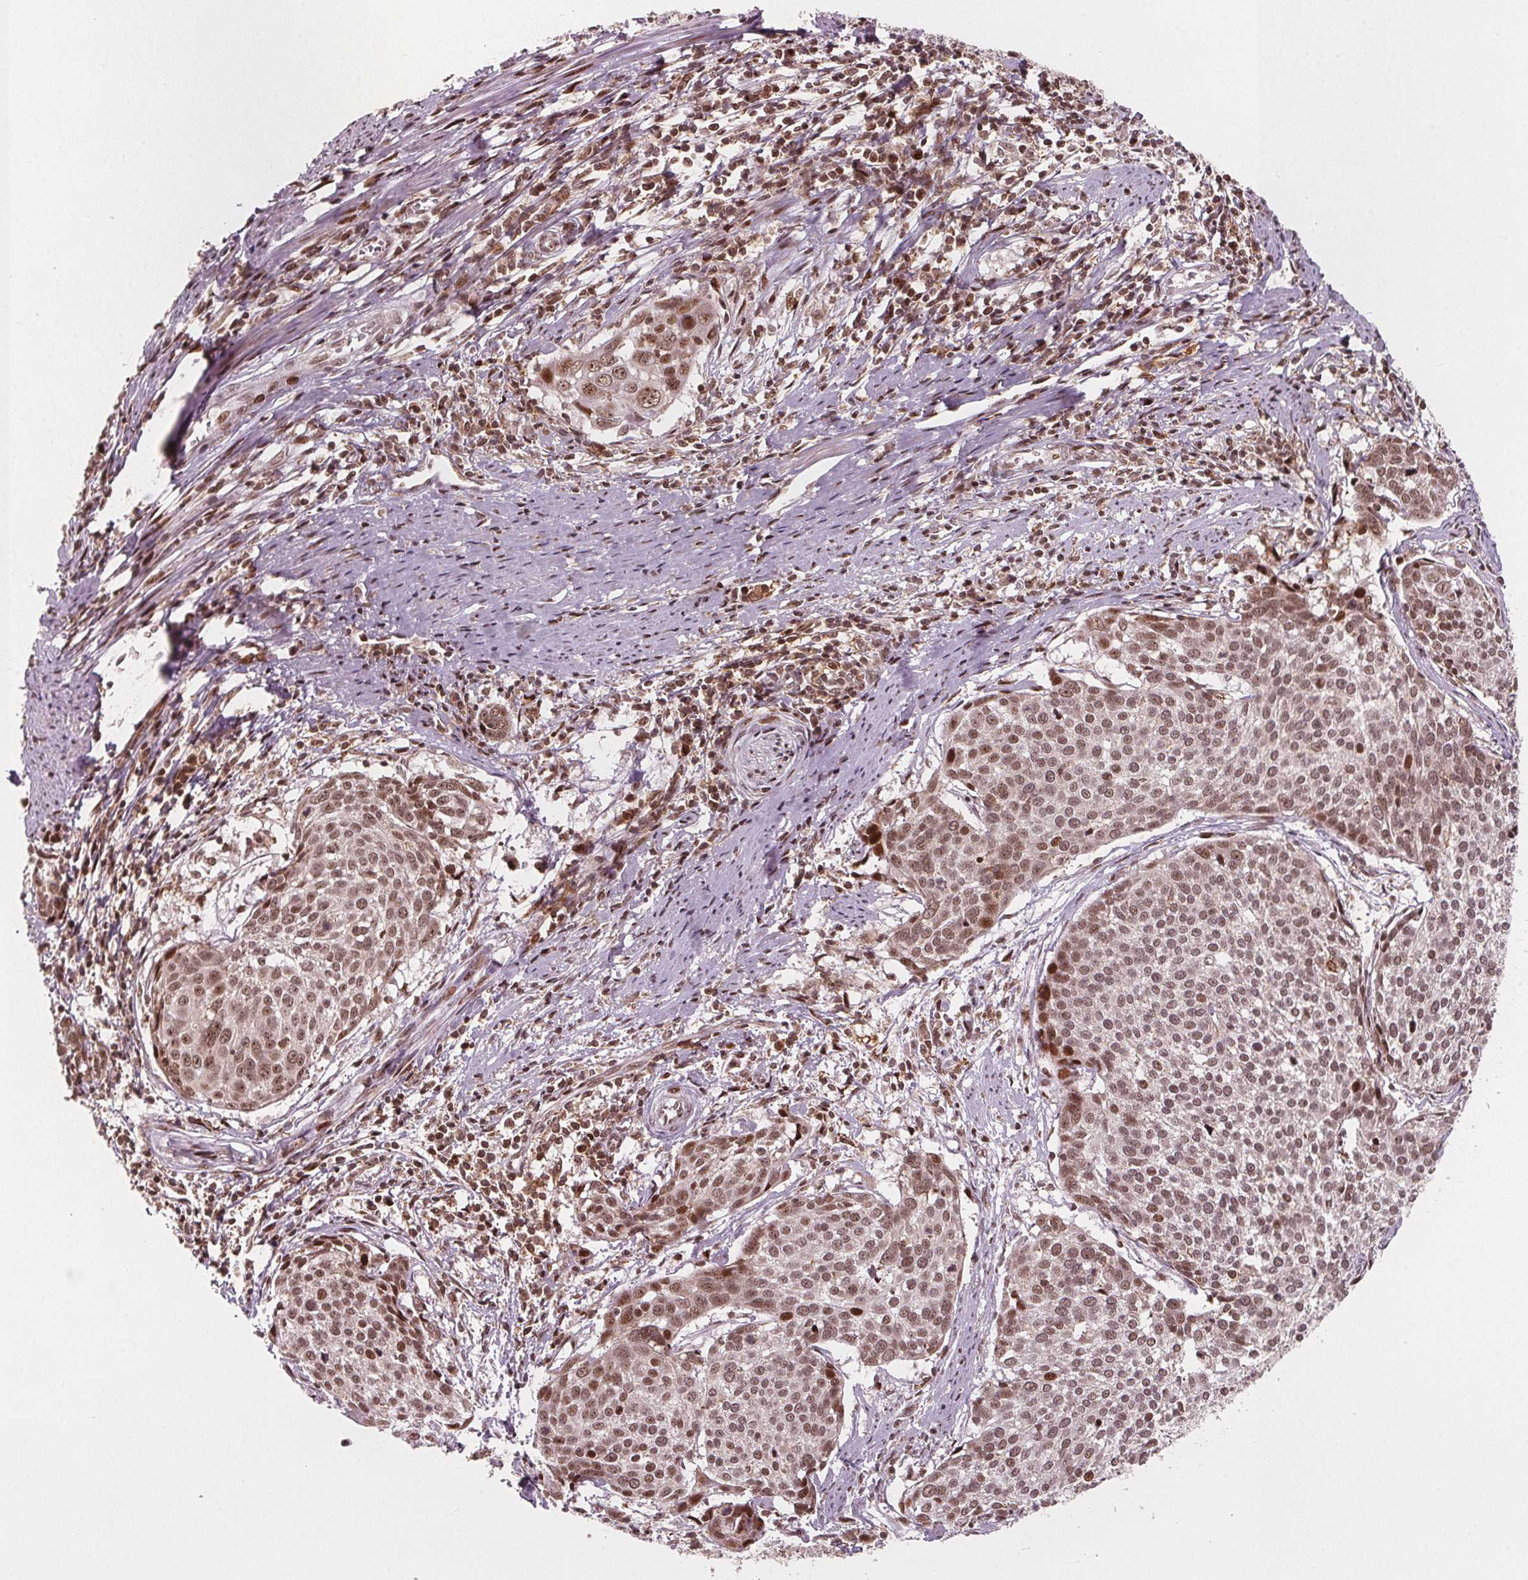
{"staining": {"intensity": "moderate", "quantity": ">75%", "location": "cytoplasmic/membranous,nuclear"}, "tissue": "cervical cancer", "cell_type": "Tumor cells", "image_type": "cancer", "snomed": [{"axis": "morphology", "description": "Squamous cell carcinoma, NOS"}, {"axis": "topography", "description": "Cervix"}], "caption": "A brown stain labels moderate cytoplasmic/membranous and nuclear positivity of a protein in cervical squamous cell carcinoma tumor cells. Immunohistochemistry stains the protein of interest in brown and the nuclei are stained blue.", "gene": "SNRNP35", "patient": {"sex": "female", "age": 39}}